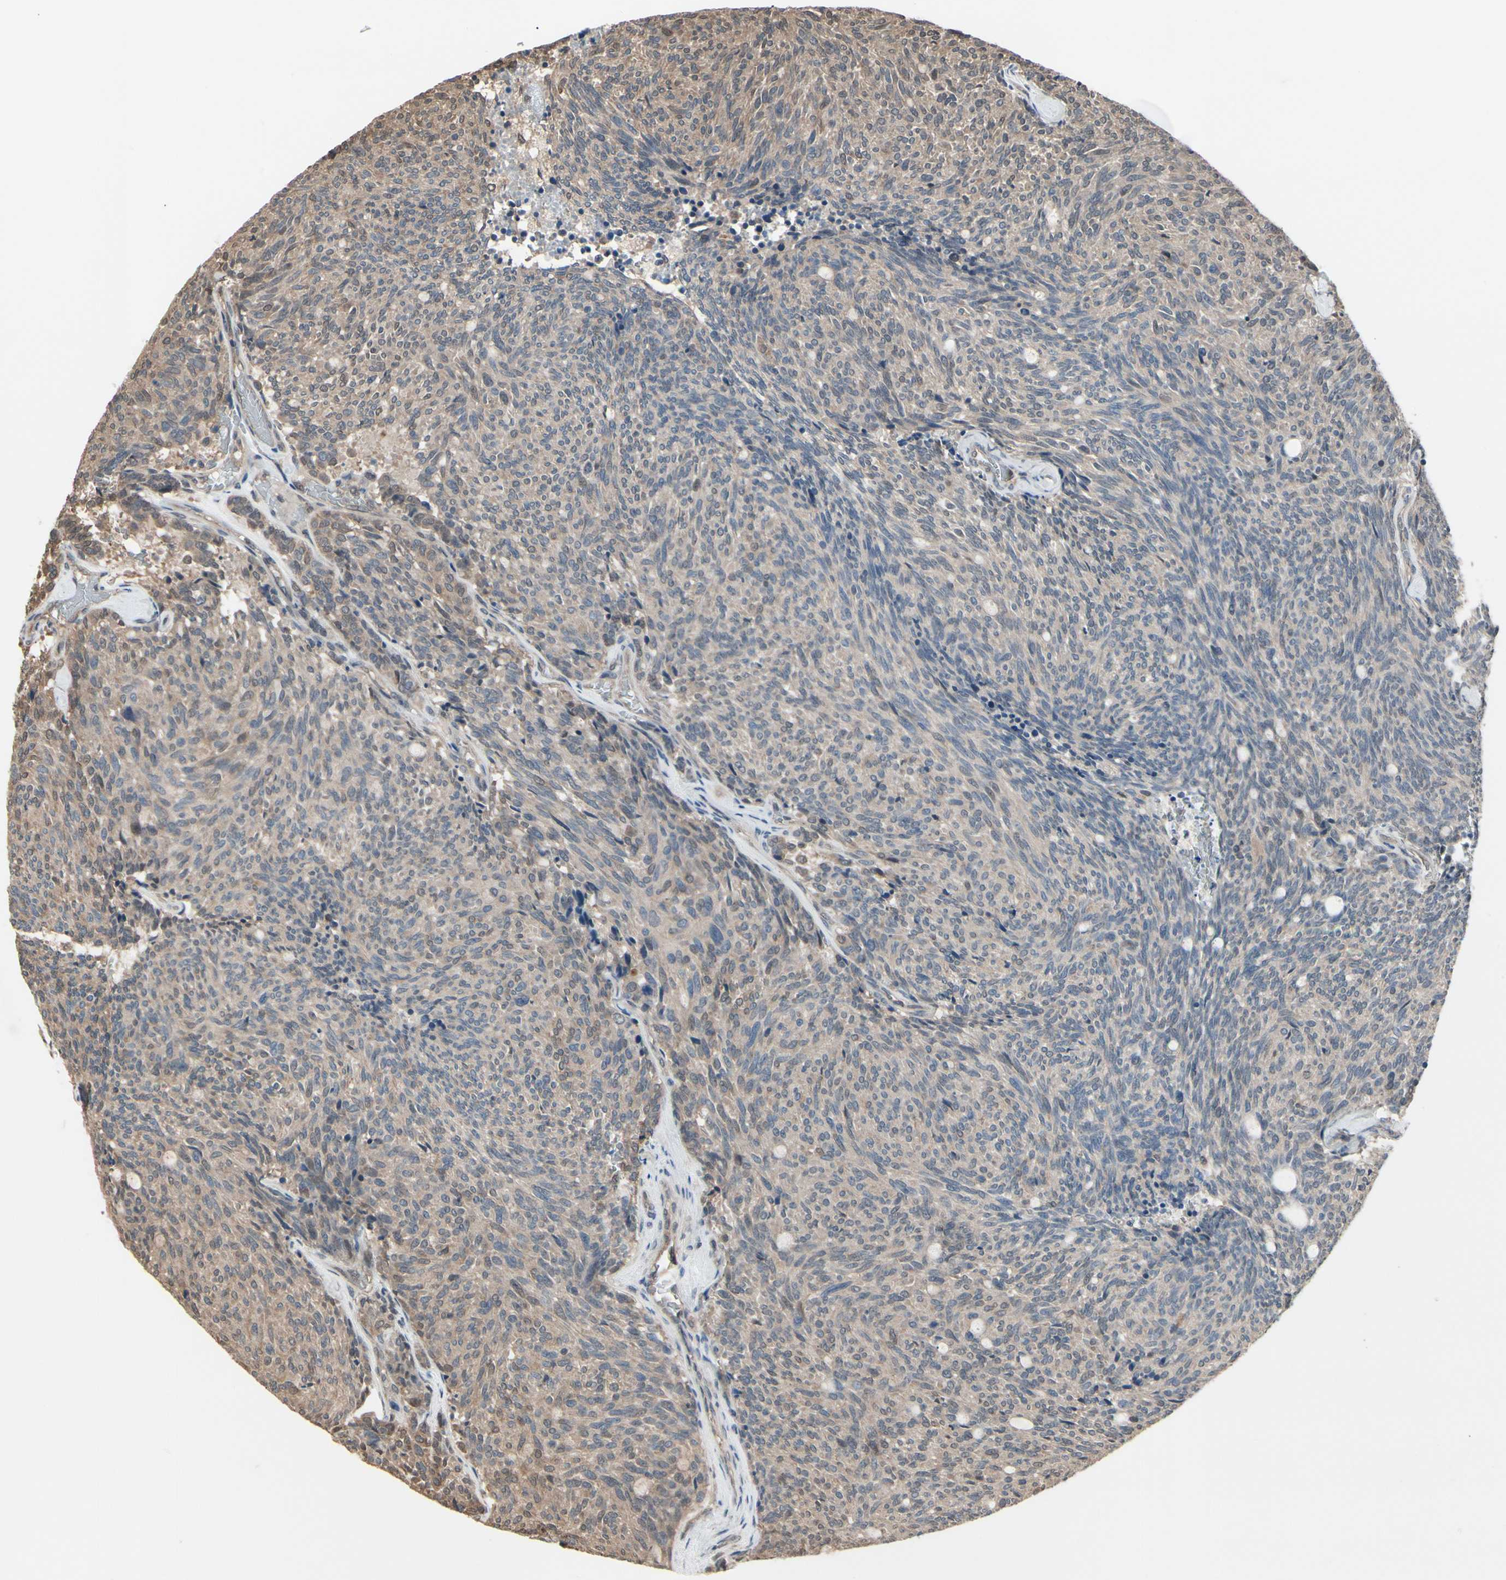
{"staining": {"intensity": "weak", "quantity": ">75%", "location": "cytoplasmic/membranous,nuclear"}, "tissue": "carcinoid", "cell_type": "Tumor cells", "image_type": "cancer", "snomed": [{"axis": "morphology", "description": "Carcinoid, malignant, NOS"}, {"axis": "topography", "description": "Pancreas"}], "caption": "Immunohistochemical staining of carcinoid reveals weak cytoplasmic/membranous and nuclear protein staining in approximately >75% of tumor cells.", "gene": "PNPLA7", "patient": {"sex": "female", "age": 54}}